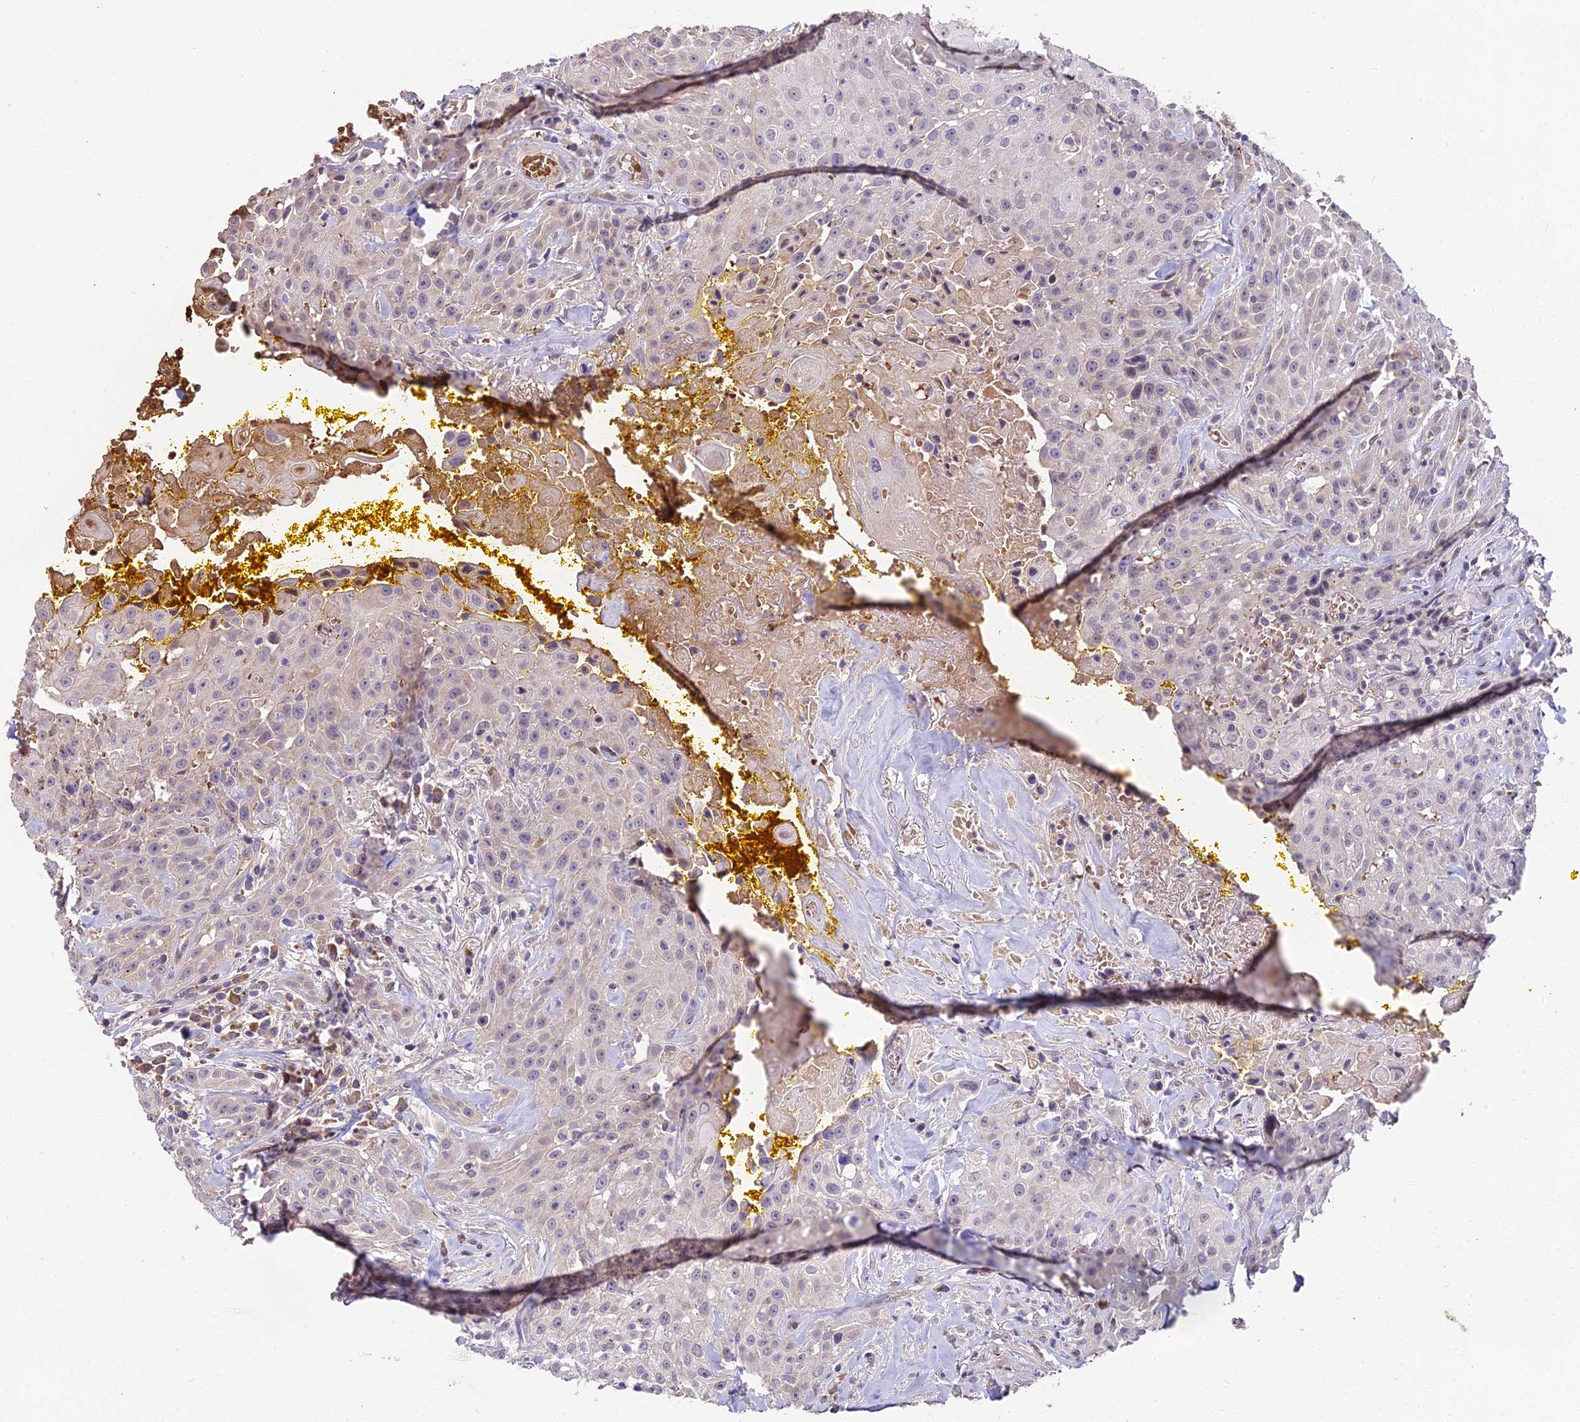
{"staining": {"intensity": "weak", "quantity": "<25%", "location": "cytoplasmic/membranous"}, "tissue": "head and neck cancer", "cell_type": "Tumor cells", "image_type": "cancer", "snomed": [{"axis": "morphology", "description": "Squamous cell carcinoma, NOS"}, {"axis": "topography", "description": "Oral tissue"}, {"axis": "topography", "description": "Head-Neck"}], "caption": "Tumor cells show no significant staining in head and neck cancer. (Stains: DAB IHC with hematoxylin counter stain, Microscopy: brightfield microscopy at high magnification).", "gene": "ZDBF2", "patient": {"sex": "female", "age": 82}}